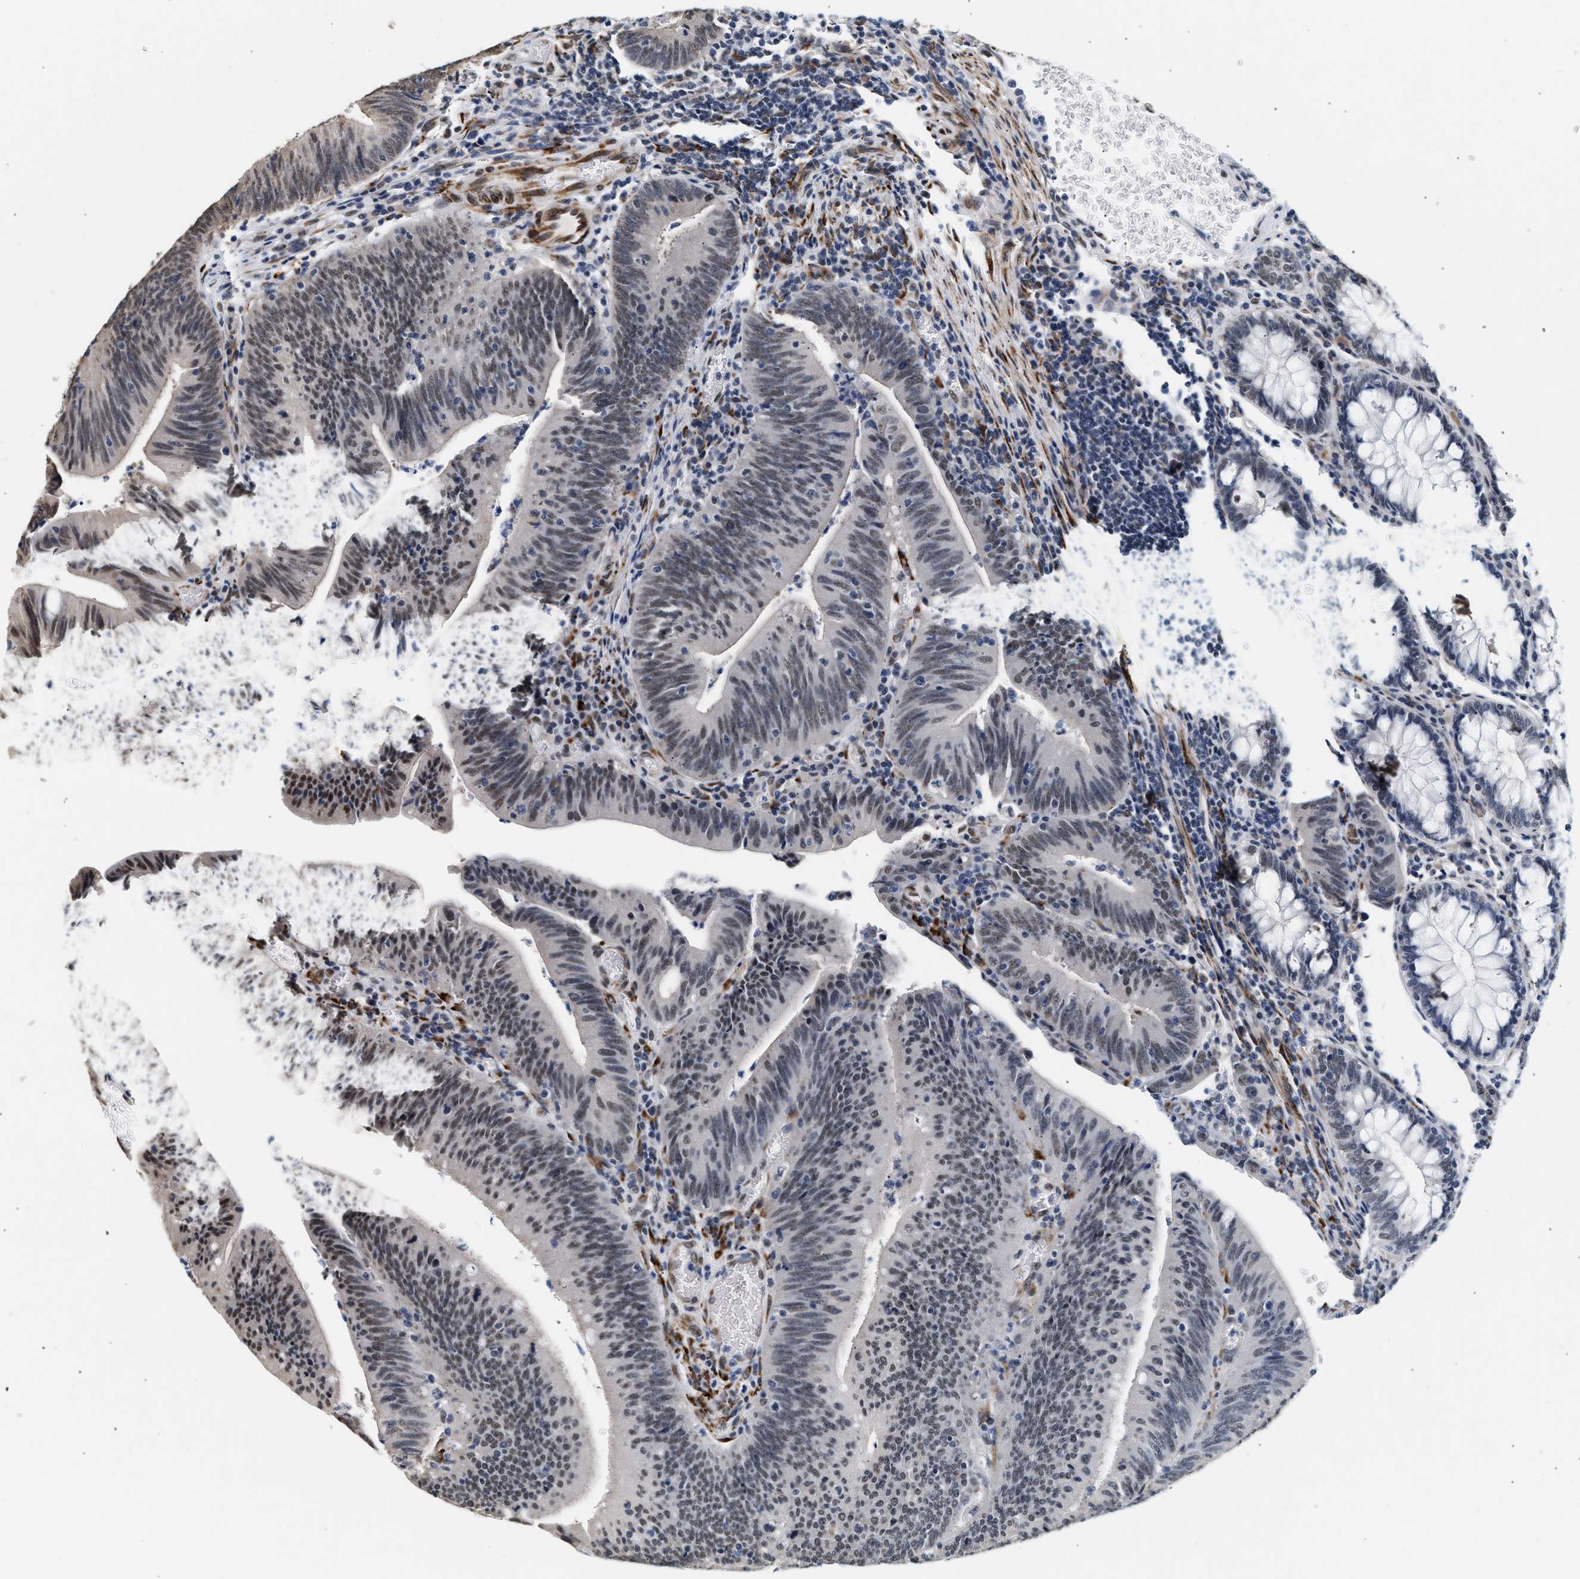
{"staining": {"intensity": "weak", "quantity": "25%-75%", "location": "nuclear"}, "tissue": "colorectal cancer", "cell_type": "Tumor cells", "image_type": "cancer", "snomed": [{"axis": "morphology", "description": "Normal tissue, NOS"}, {"axis": "morphology", "description": "Adenocarcinoma, NOS"}, {"axis": "topography", "description": "Rectum"}], "caption": "Adenocarcinoma (colorectal) stained with a protein marker shows weak staining in tumor cells.", "gene": "THOC1", "patient": {"sex": "female", "age": 66}}